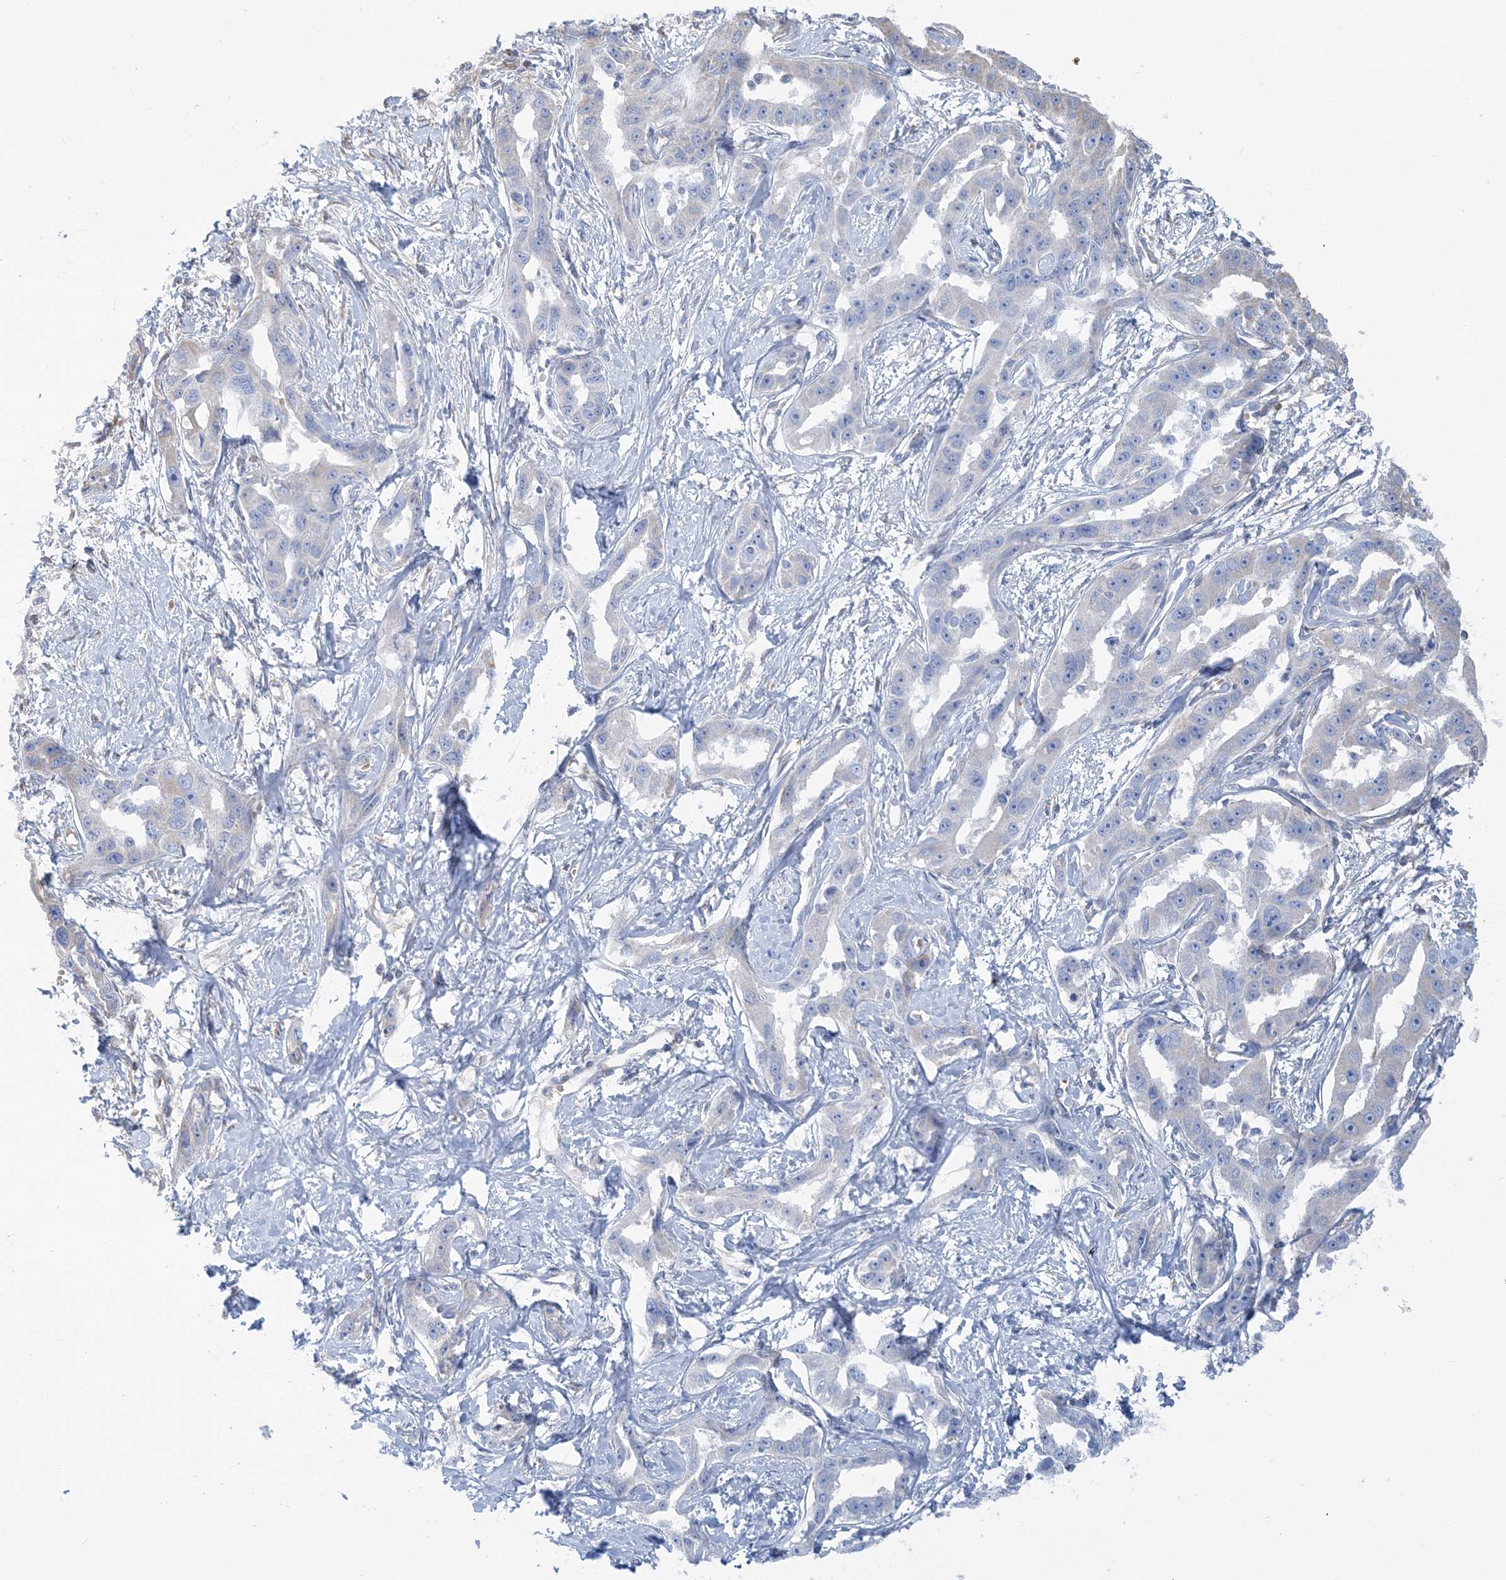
{"staining": {"intensity": "negative", "quantity": "none", "location": "none"}, "tissue": "liver cancer", "cell_type": "Tumor cells", "image_type": "cancer", "snomed": [{"axis": "morphology", "description": "Cholangiocarcinoma"}, {"axis": "topography", "description": "Liver"}], "caption": "Immunohistochemistry (IHC) micrograph of human liver cancer (cholangiocarcinoma) stained for a protein (brown), which shows no expression in tumor cells.", "gene": "FAM114A2", "patient": {"sex": "male", "age": 59}}